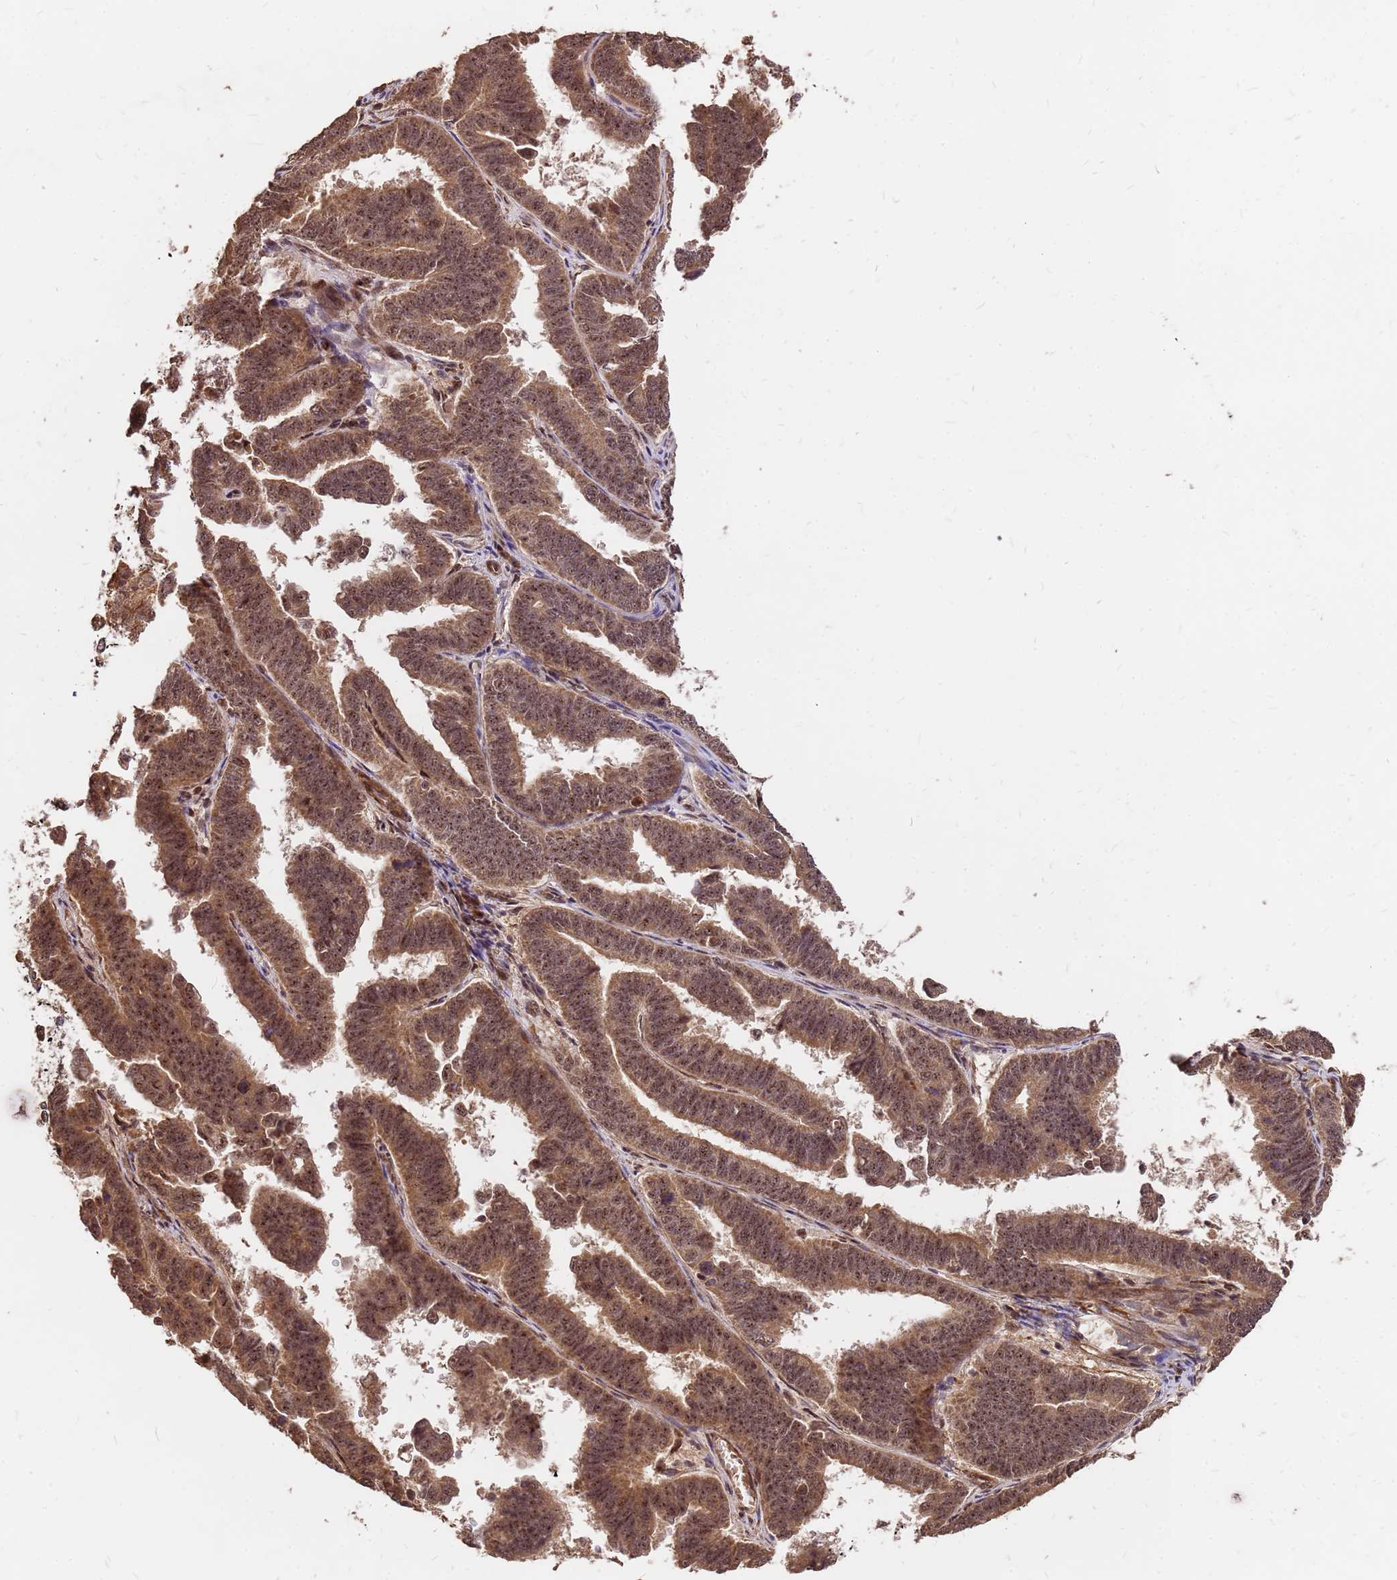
{"staining": {"intensity": "moderate", "quantity": ">75%", "location": "cytoplasmic/membranous,nuclear"}, "tissue": "endometrial cancer", "cell_type": "Tumor cells", "image_type": "cancer", "snomed": [{"axis": "morphology", "description": "Adenocarcinoma, NOS"}, {"axis": "topography", "description": "Endometrium"}], "caption": "An image of endometrial cancer stained for a protein reveals moderate cytoplasmic/membranous and nuclear brown staining in tumor cells. (brown staining indicates protein expression, while blue staining denotes nuclei).", "gene": "GPATCH8", "patient": {"sex": "female", "age": 75}}